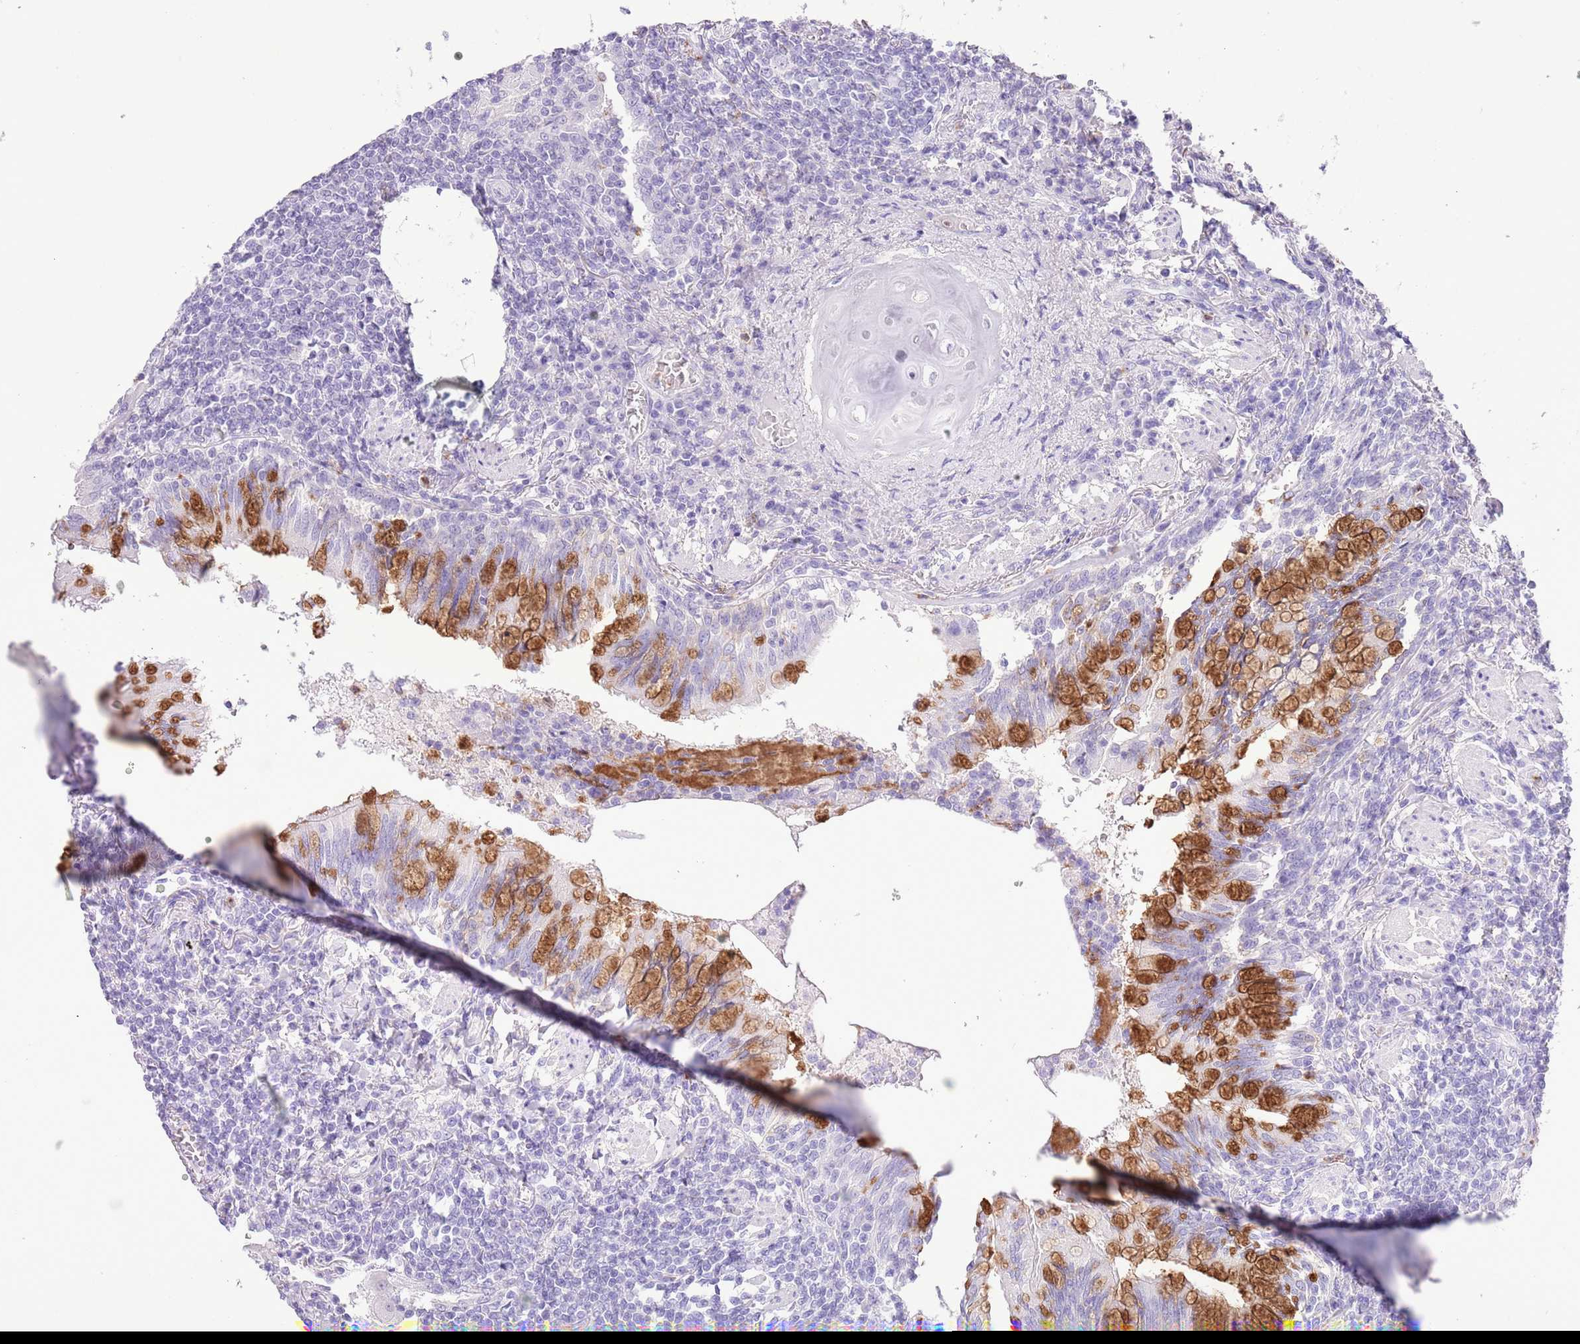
{"staining": {"intensity": "negative", "quantity": "none", "location": "none"}, "tissue": "lymphoma", "cell_type": "Tumor cells", "image_type": "cancer", "snomed": [{"axis": "morphology", "description": "Malignant lymphoma, non-Hodgkin's type, Low grade"}, {"axis": "topography", "description": "Lung"}], "caption": "DAB (3,3'-diaminobenzidine) immunohistochemical staining of lymphoma shows no significant expression in tumor cells.", "gene": "OR2Z1", "patient": {"sex": "female", "age": 71}}